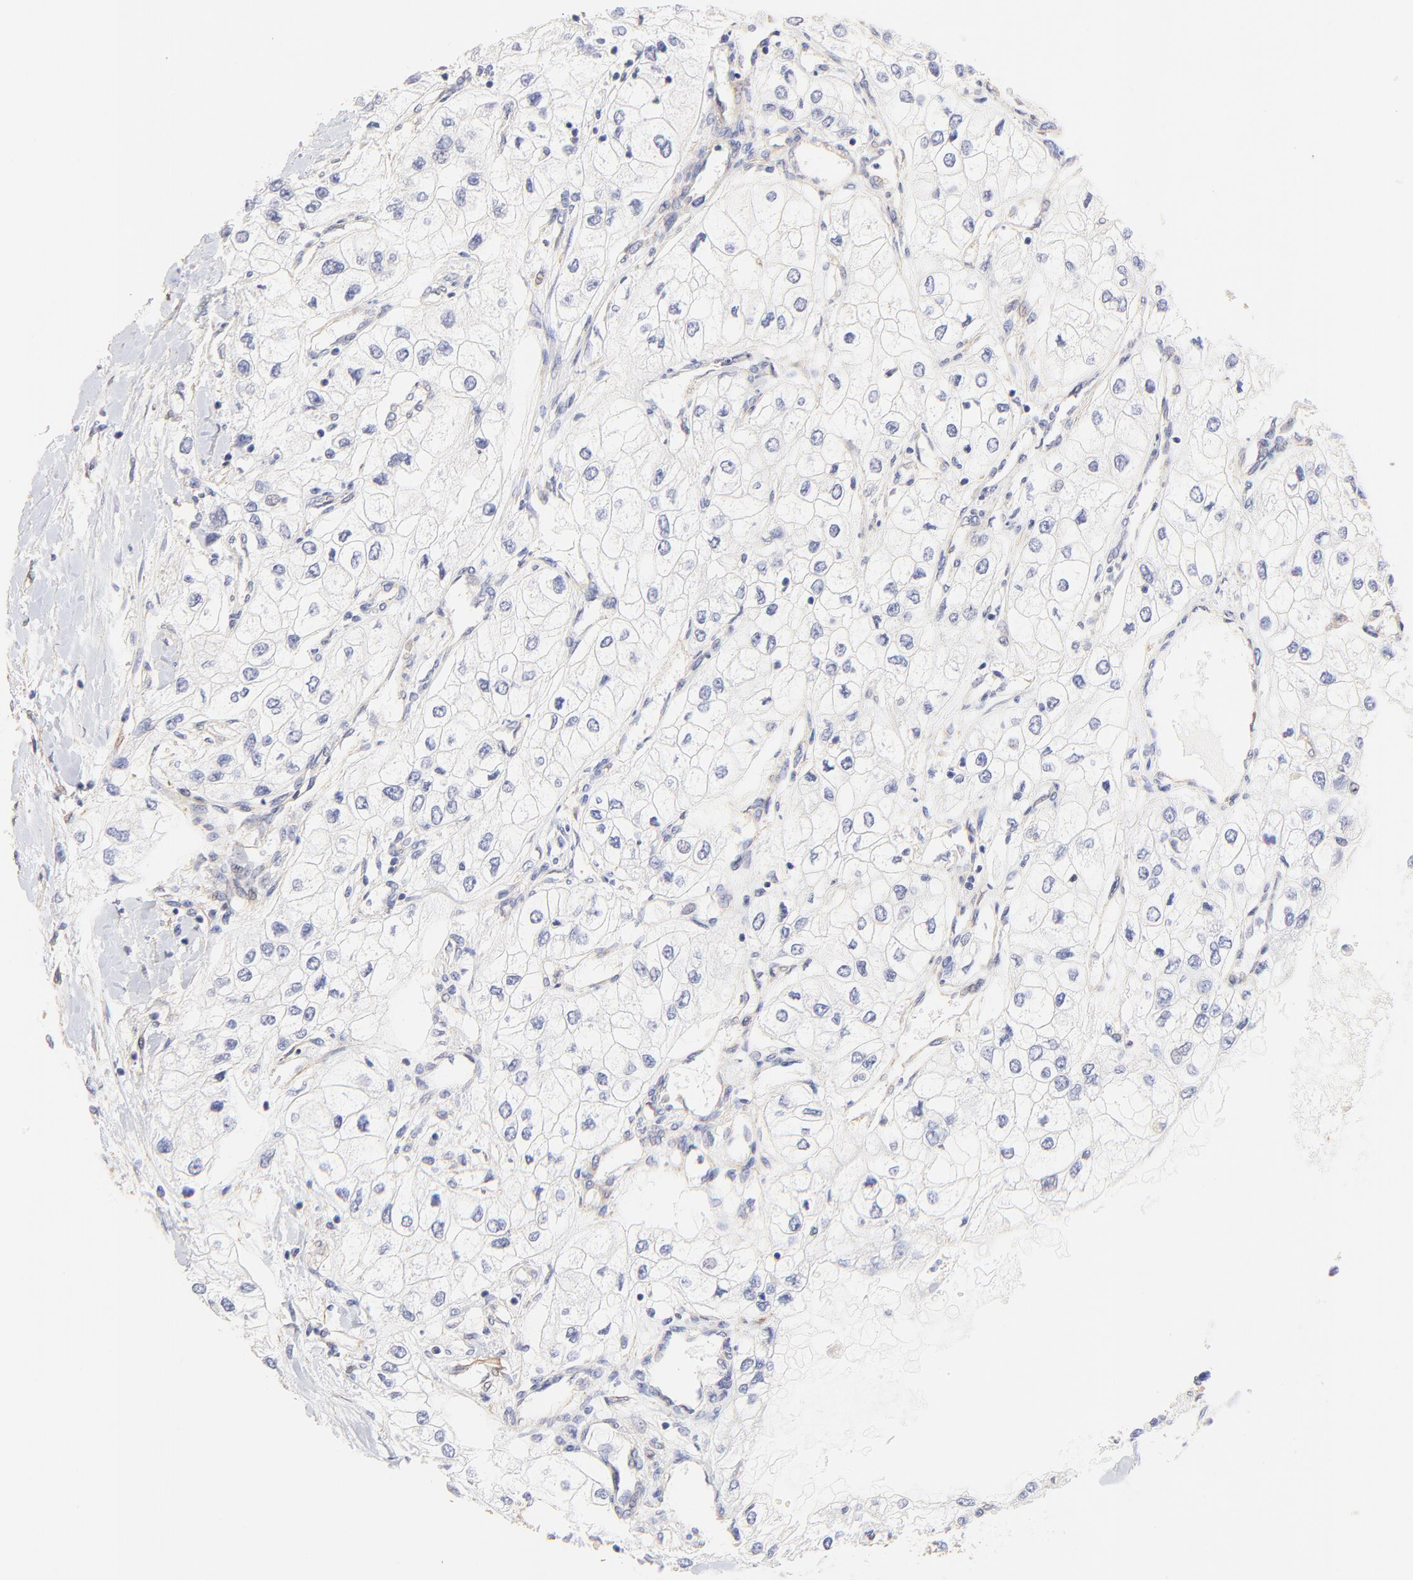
{"staining": {"intensity": "negative", "quantity": "none", "location": "none"}, "tissue": "renal cancer", "cell_type": "Tumor cells", "image_type": "cancer", "snomed": [{"axis": "morphology", "description": "Adenocarcinoma, NOS"}, {"axis": "topography", "description": "Kidney"}], "caption": "The immunohistochemistry photomicrograph has no significant staining in tumor cells of adenocarcinoma (renal) tissue.", "gene": "ACTRT1", "patient": {"sex": "male", "age": 57}}